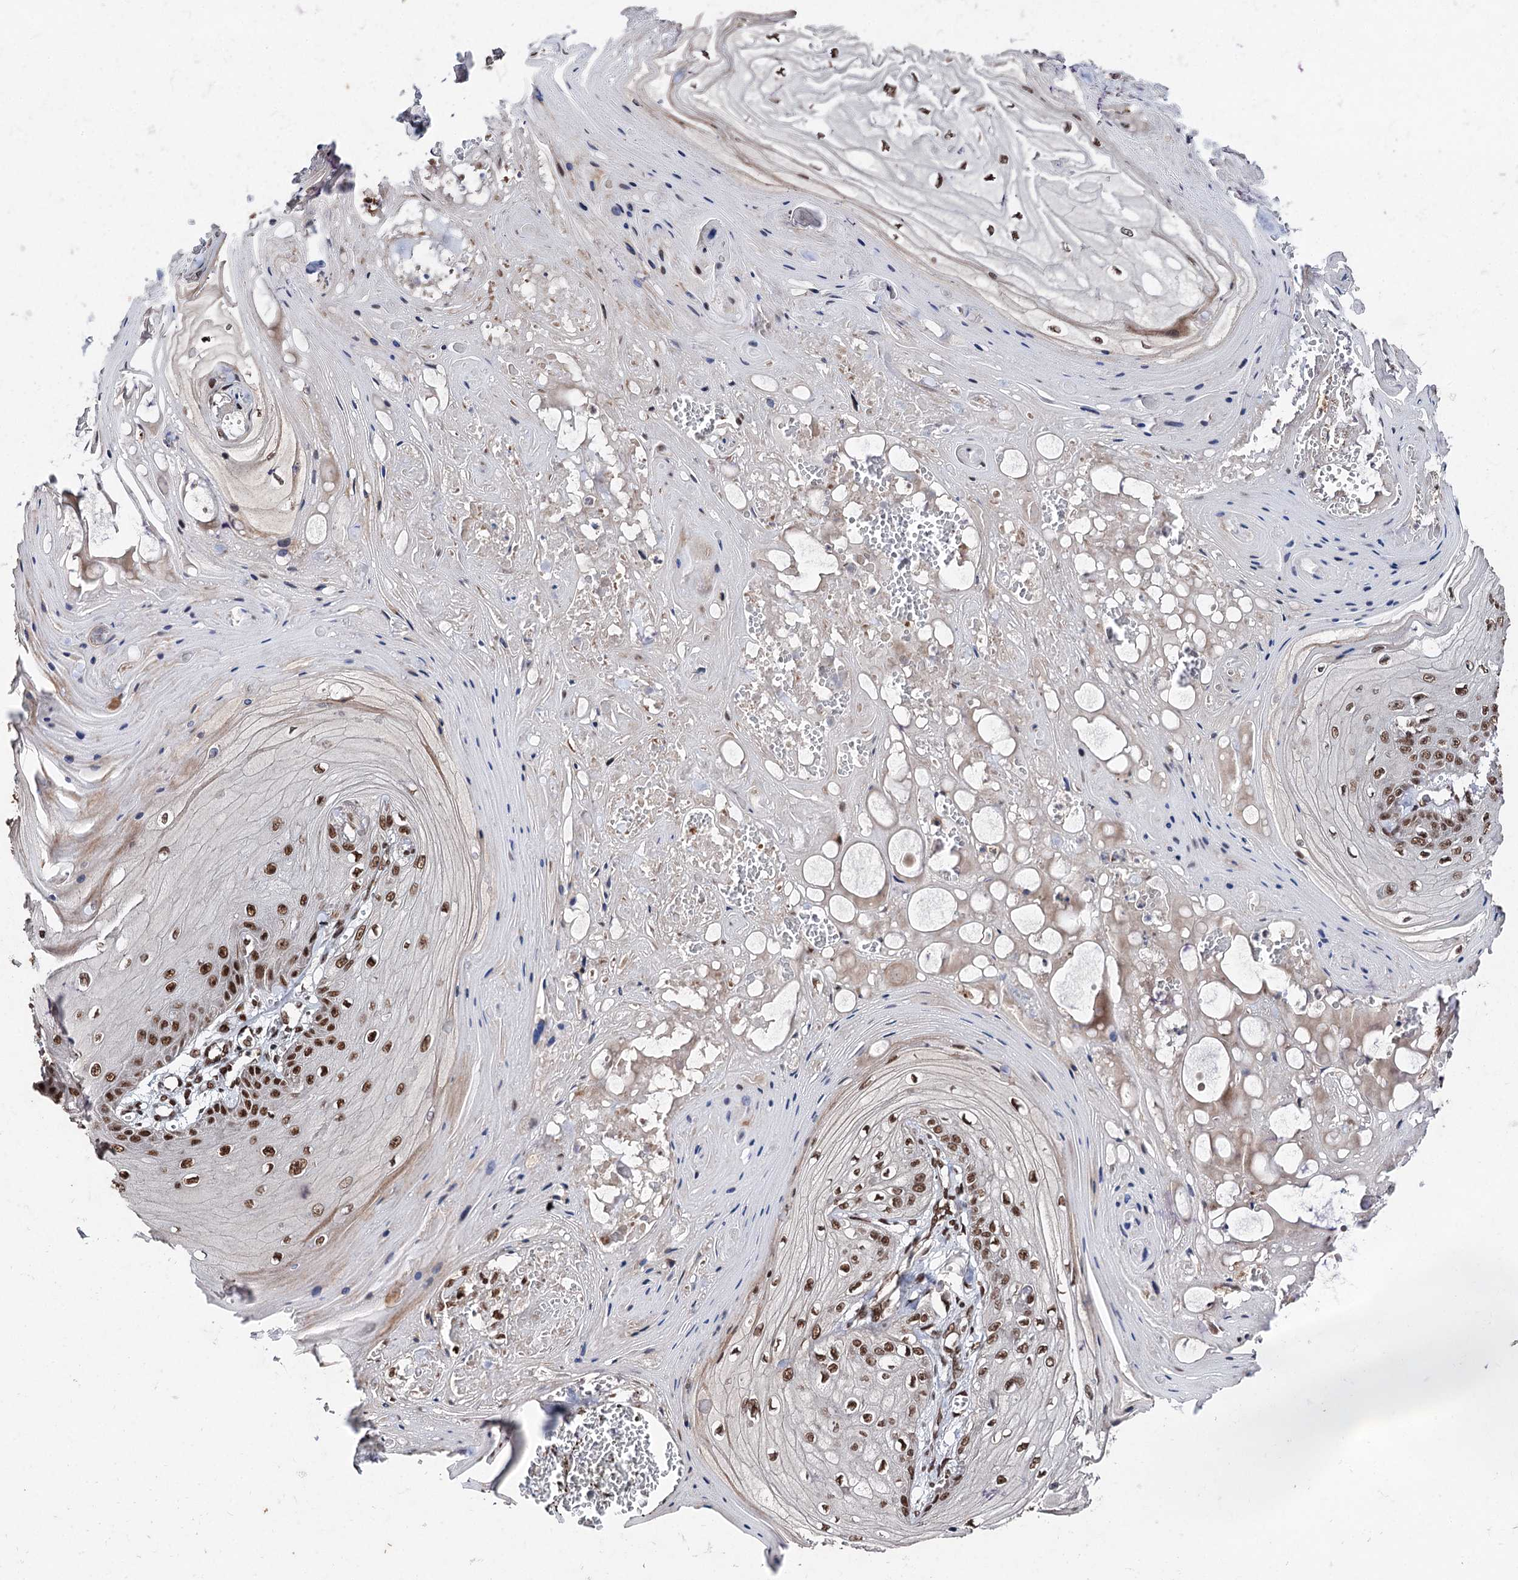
{"staining": {"intensity": "moderate", "quantity": ">75%", "location": "nuclear"}, "tissue": "skin cancer", "cell_type": "Tumor cells", "image_type": "cancer", "snomed": [{"axis": "morphology", "description": "Squamous cell carcinoma, NOS"}, {"axis": "topography", "description": "Skin"}], "caption": "Protein staining of skin cancer (squamous cell carcinoma) tissue shows moderate nuclear positivity in about >75% of tumor cells.", "gene": "MATR3", "patient": {"sex": "male", "age": 74}}